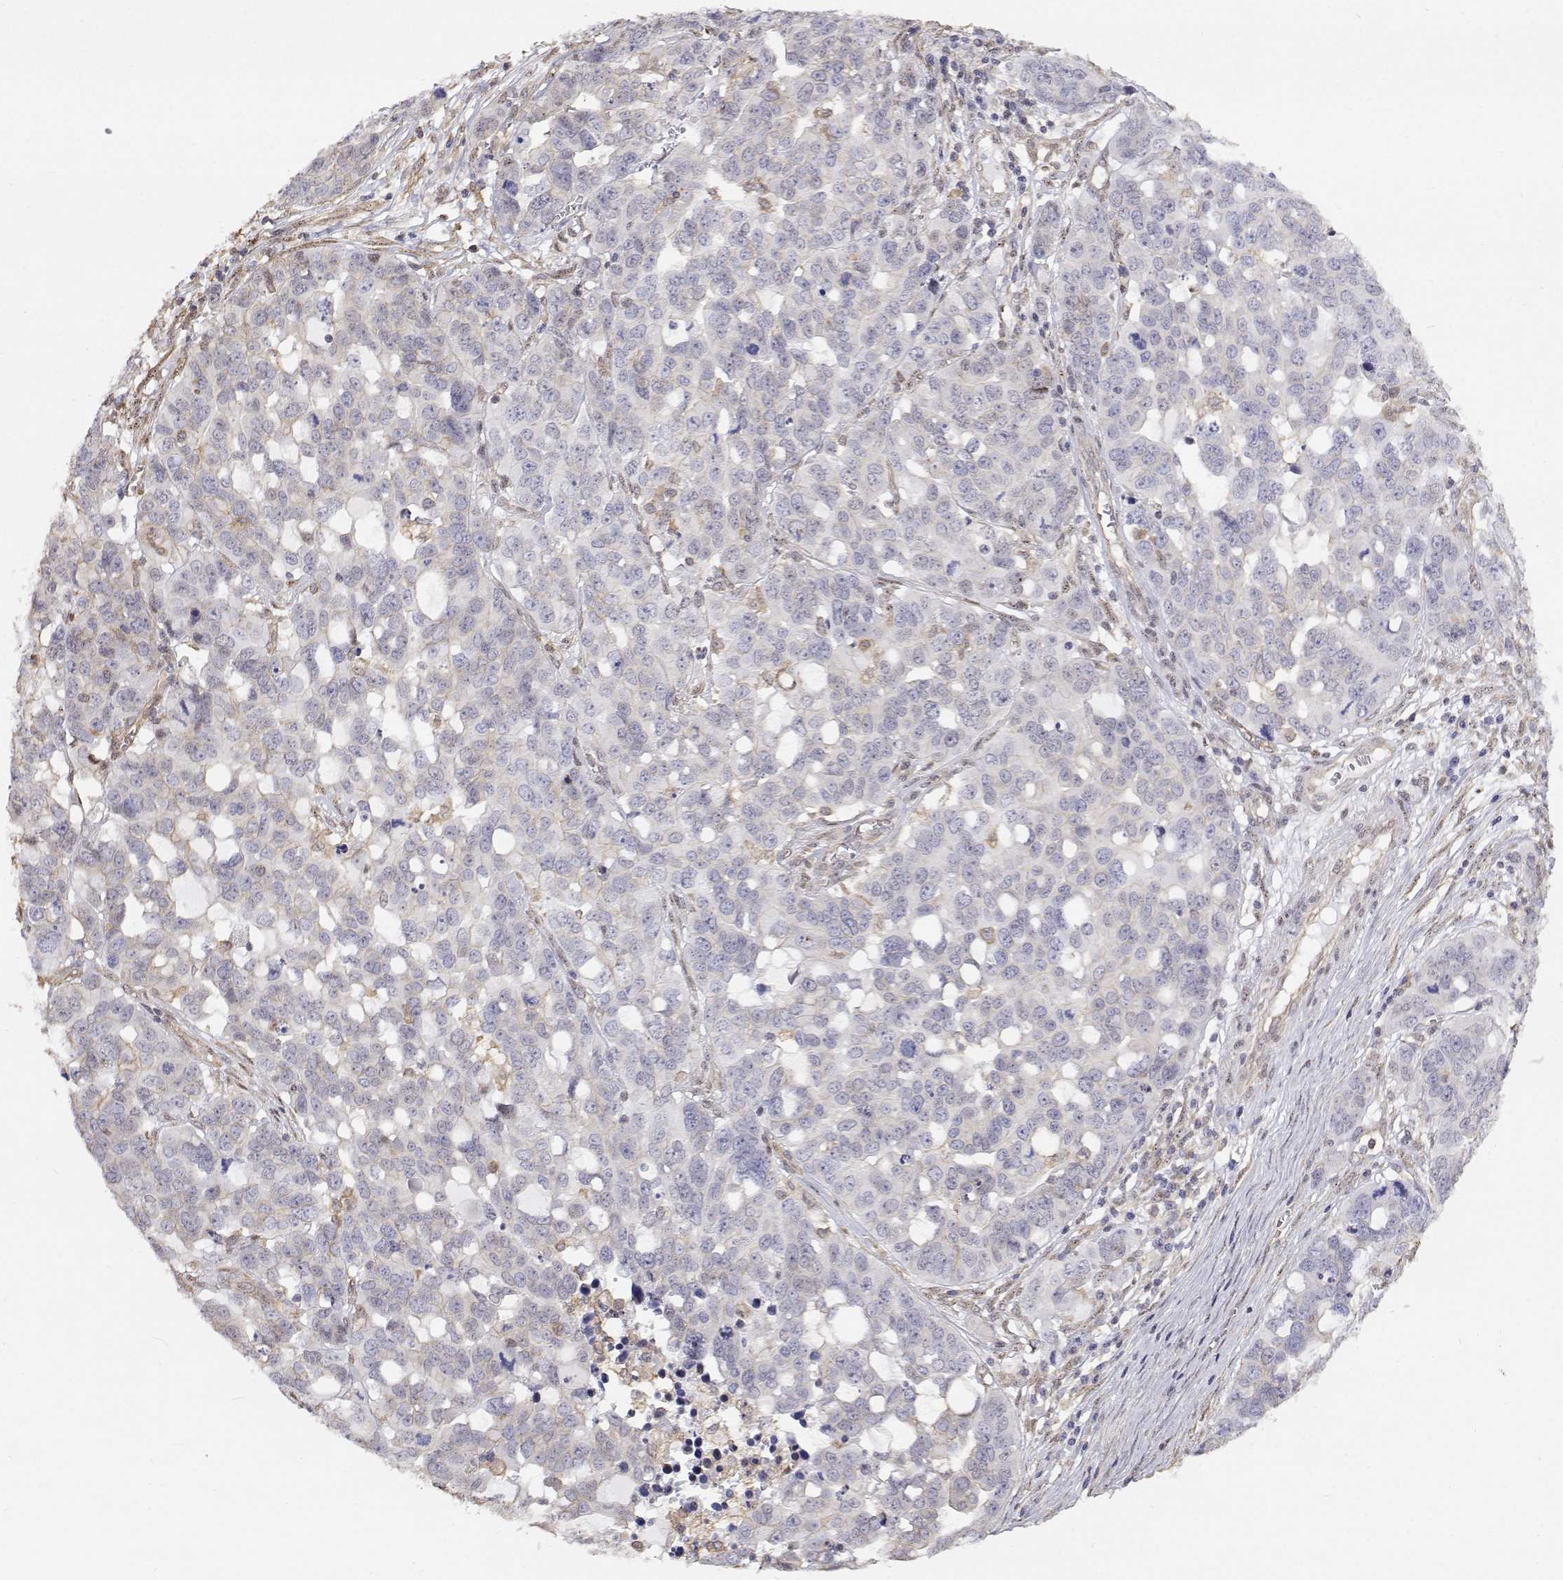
{"staining": {"intensity": "negative", "quantity": "none", "location": "none"}, "tissue": "ovarian cancer", "cell_type": "Tumor cells", "image_type": "cancer", "snomed": [{"axis": "morphology", "description": "Carcinoma, endometroid"}, {"axis": "topography", "description": "Ovary"}], "caption": "High power microscopy photomicrograph of an immunohistochemistry photomicrograph of ovarian endometroid carcinoma, revealing no significant staining in tumor cells. (DAB immunohistochemistry with hematoxylin counter stain).", "gene": "GSDMA", "patient": {"sex": "female", "age": 78}}